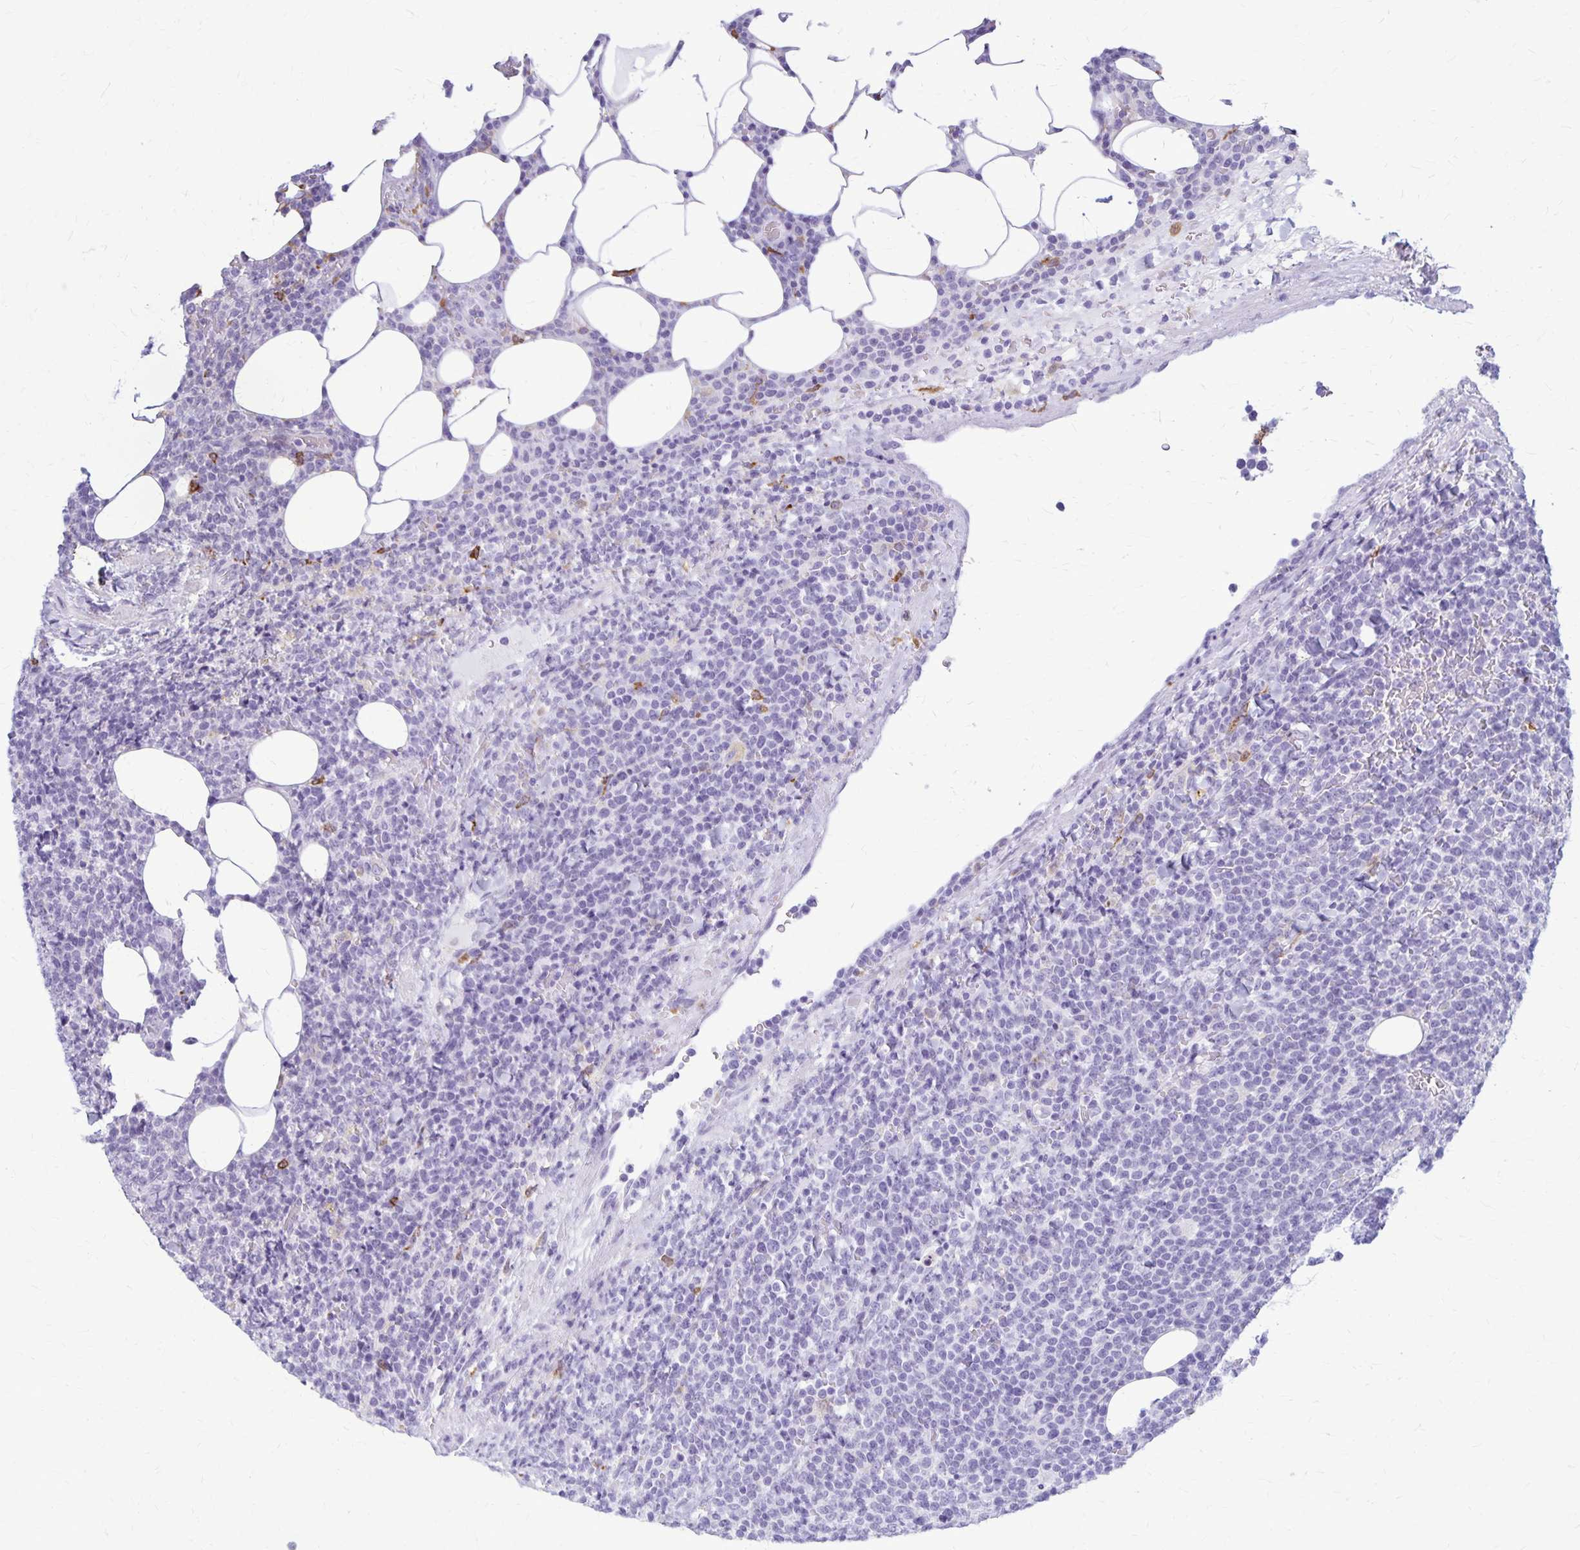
{"staining": {"intensity": "negative", "quantity": "none", "location": "none"}, "tissue": "lymphoma", "cell_type": "Tumor cells", "image_type": "cancer", "snomed": [{"axis": "morphology", "description": "Malignant lymphoma, non-Hodgkin's type, High grade"}, {"axis": "topography", "description": "Lymph node"}], "caption": "Histopathology image shows no protein positivity in tumor cells of high-grade malignant lymphoma, non-Hodgkin's type tissue.", "gene": "RTN1", "patient": {"sex": "male", "age": 61}}